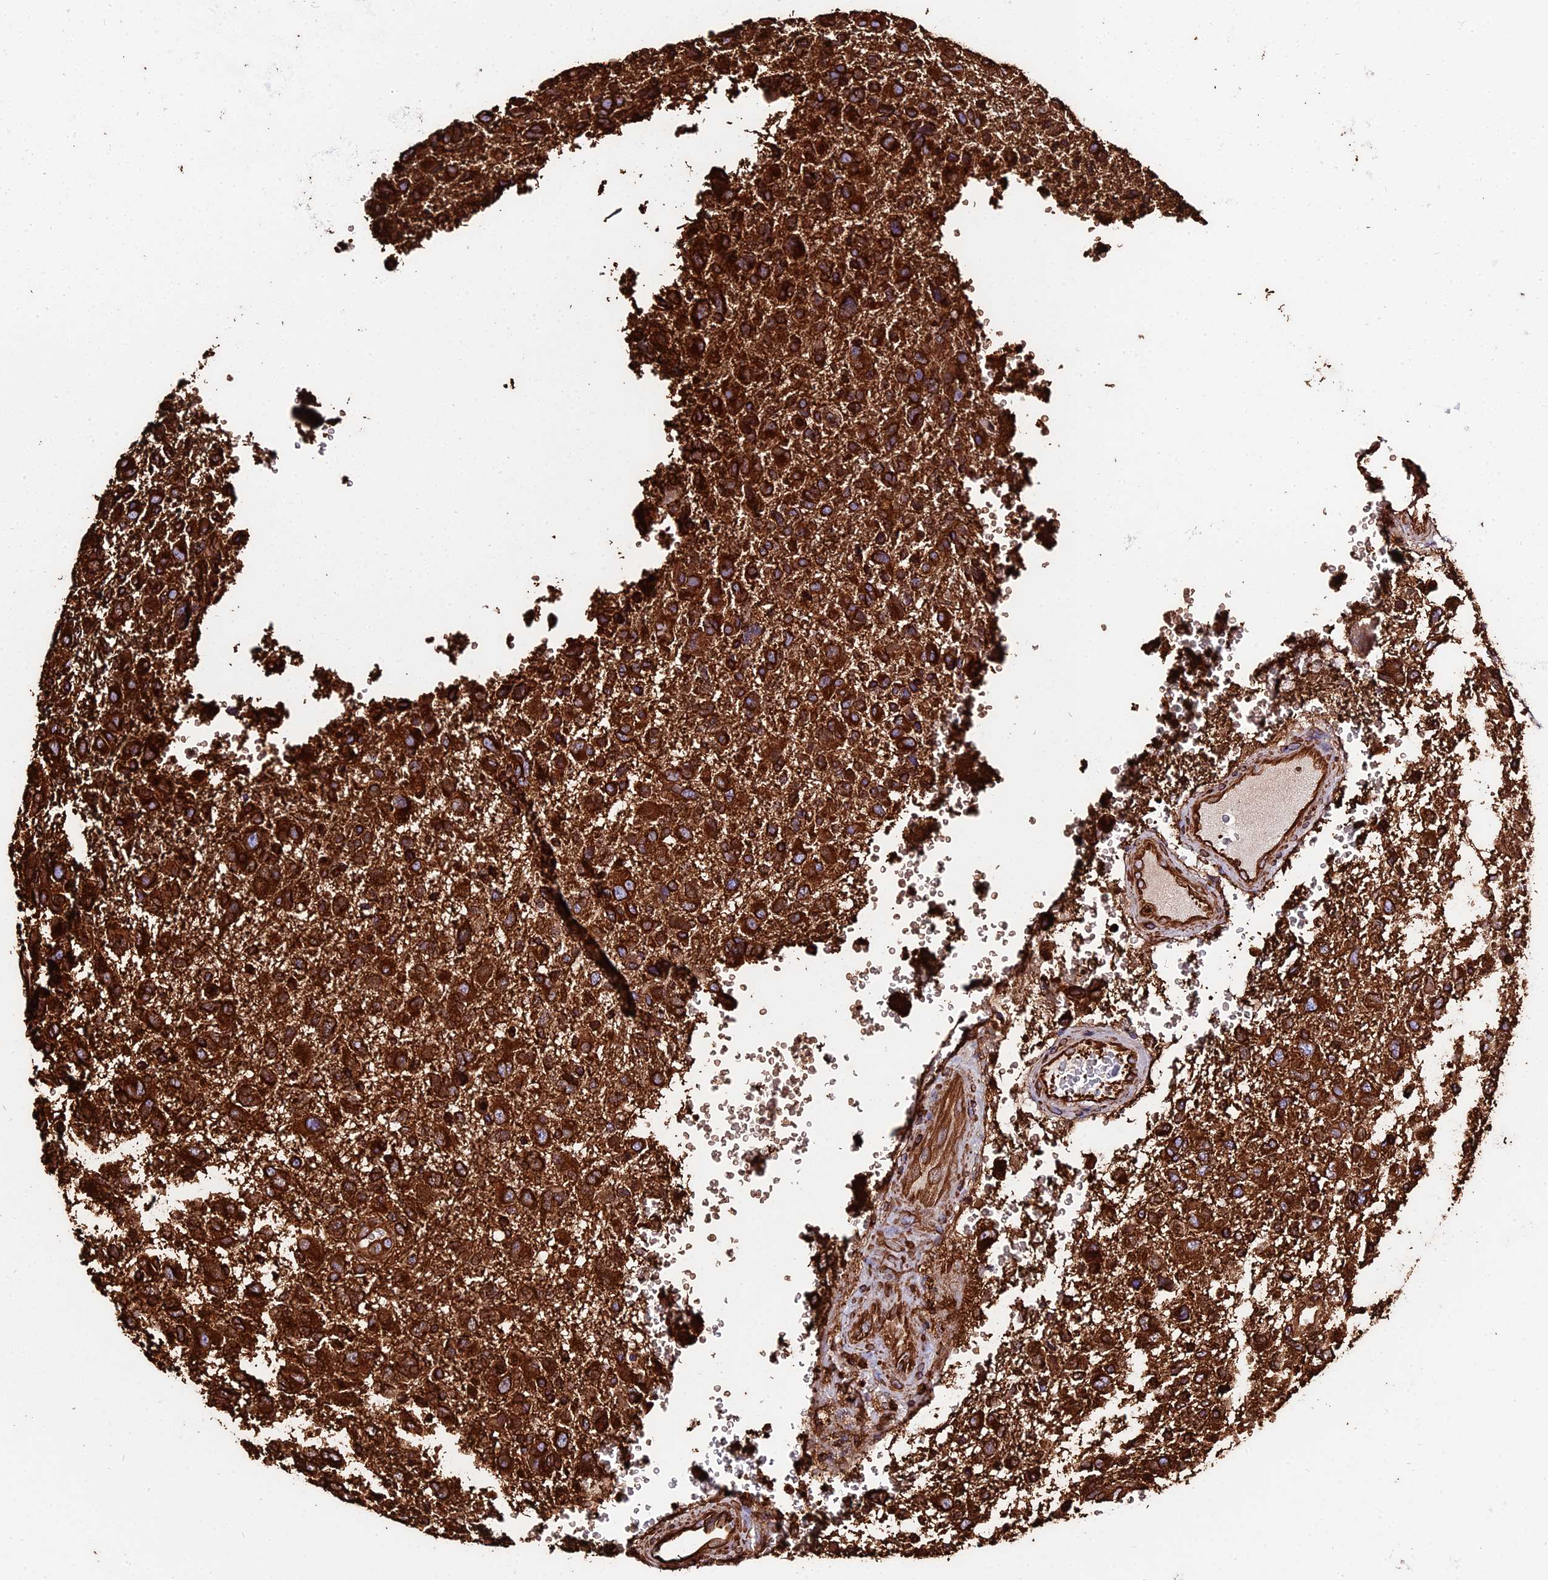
{"staining": {"intensity": "strong", "quantity": ">75%", "location": "cytoplasmic/membranous"}, "tissue": "glioma", "cell_type": "Tumor cells", "image_type": "cancer", "snomed": [{"axis": "morphology", "description": "Glioma, malignant, High grade"}, {"axis": "topography", "description": "Brain"}], "caption": "Human glioma stained with a protein marker demonstrates strong staining in tumor cells.", "gene": "TUBA3D", "patient": {"sex": "male", "age": 61}}